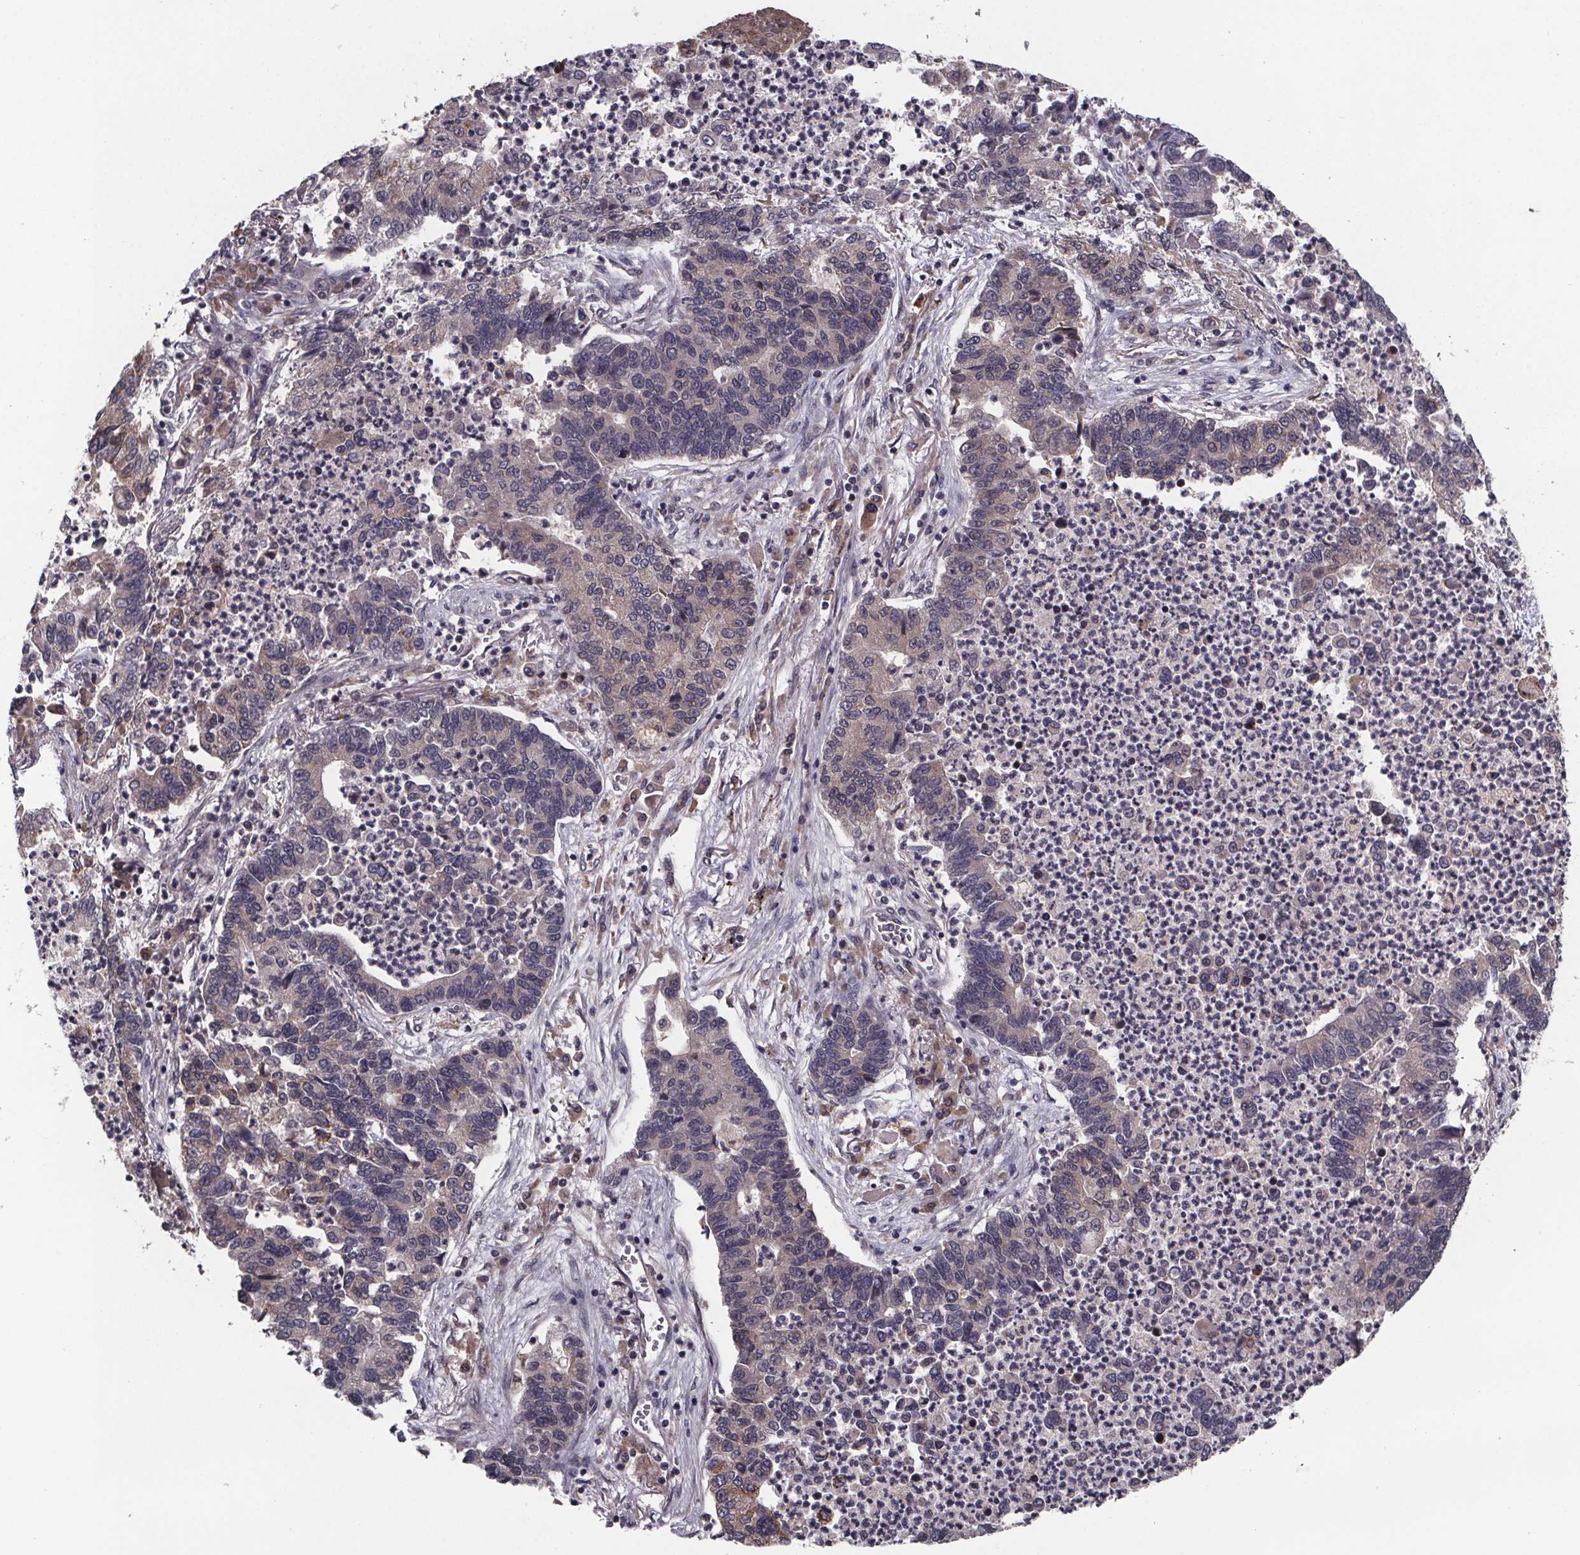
{"staining": {"intensity": "weak", "quantity": ">75%", "location": "cytoplasmic/membranous"}, "tissue": "lung cancer", "cell_type": "Tumor cells", "image_type": "cancer", "snomed": [{"axis": "morphology", "description": "Adenocarcinoma, NOS"}, {"axis": "topography", "description": "Lung"}], "caption": "This is a histology image of IHC staining of adenocarcinoma (lung), which shows weak staining in the cytoplasmic/membranous of tumor cells.", "gene": "SAT1", "patient": {"sex": "female", "age": 57}}